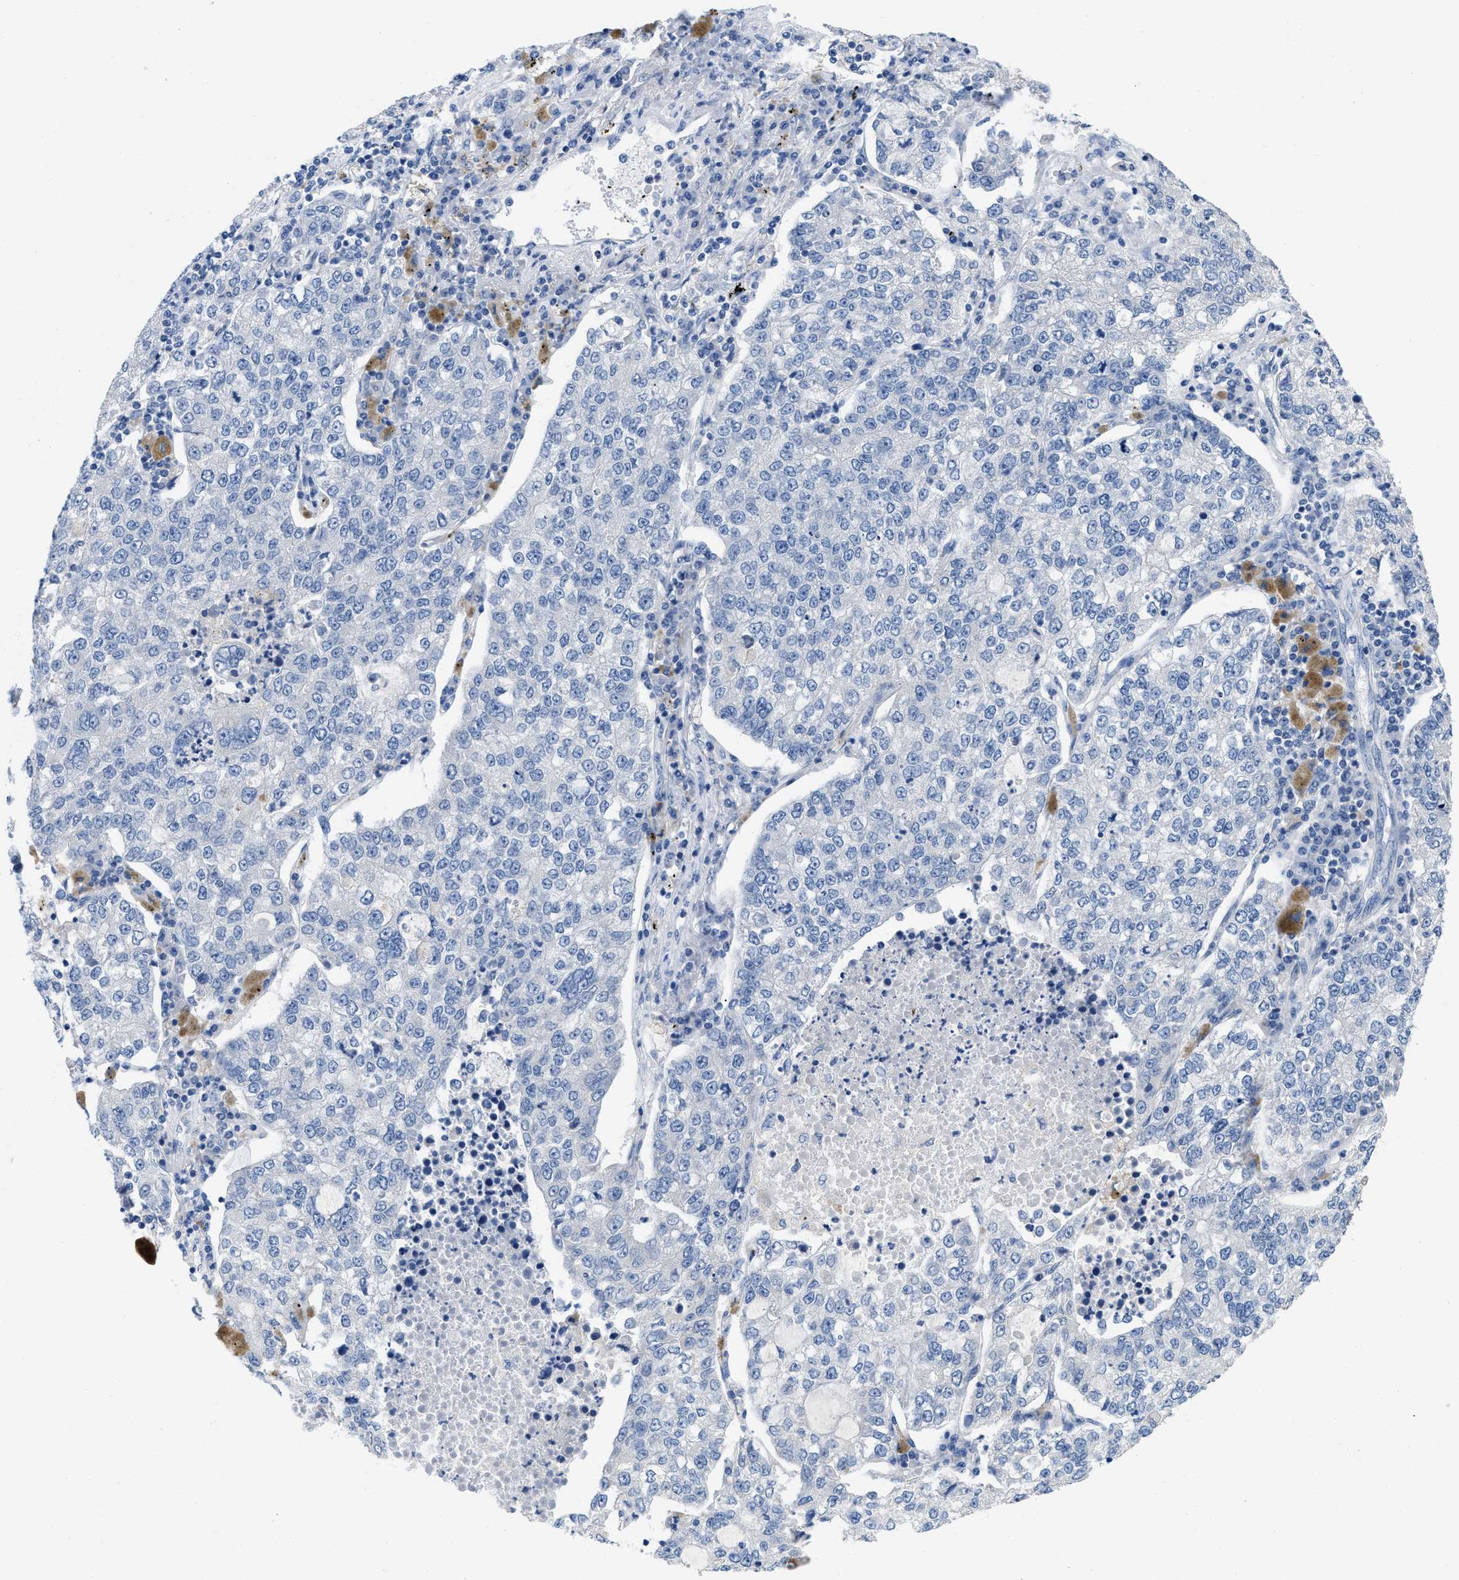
{"staining": {"intensity": "negative", "quantity": "none", "location": "none"}, "tissue": "lung cancer", "cell_type": "Tumor cells", "image_type": "cancer", "snomed": [{"axis": "morphology", "description": "Adenocarcinoma, NOS"}, {"axis": "topography", "description": "Lung"}], "caption": "The image displays no significant positivity in tumor cells of lung adenocarcinoma.", "gene": "PYY", "patient": {"sex": "male", "age": 49}}